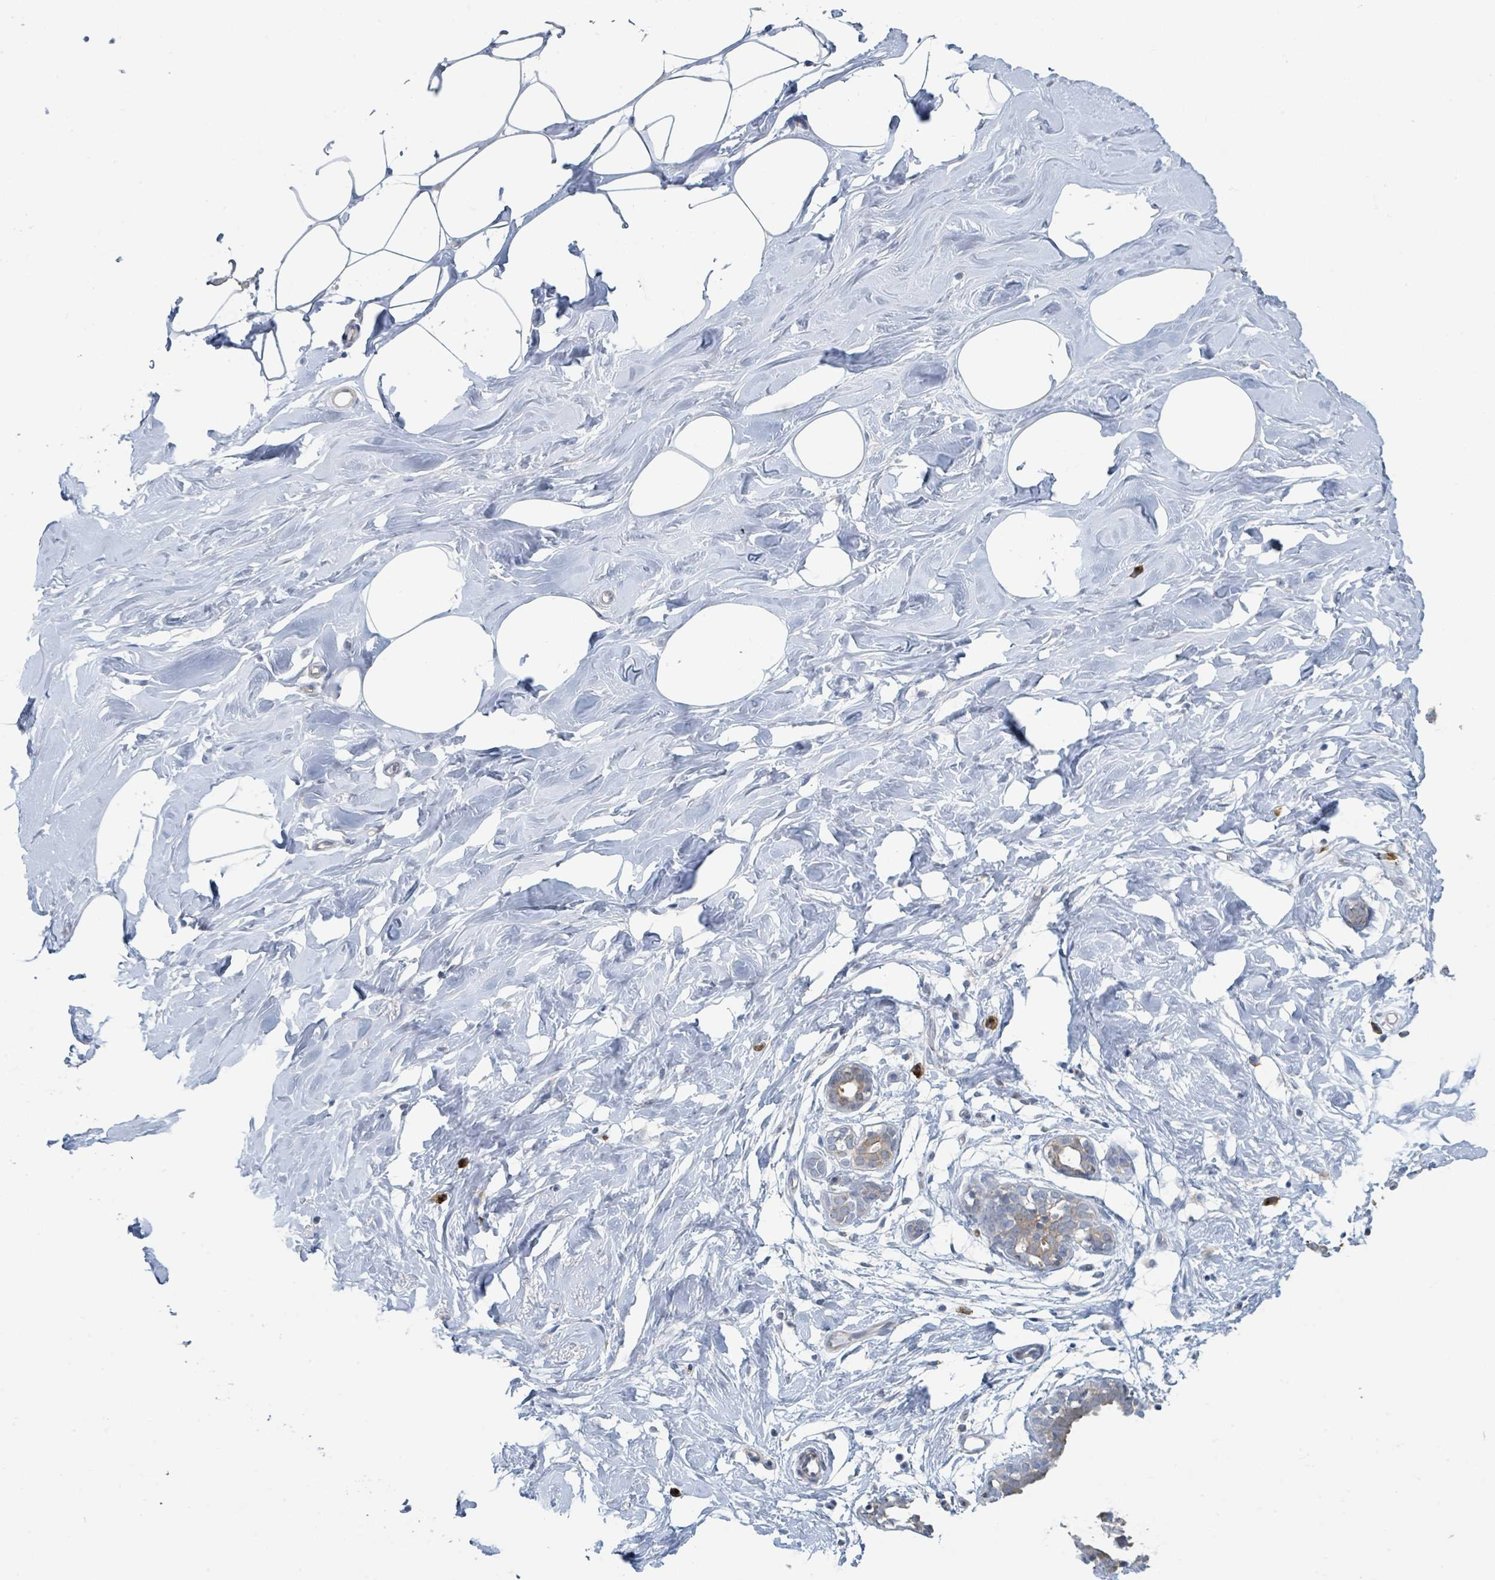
{"staining": {"intensity": "negative", "quantity": "none", "location": "none"}, "tissue": "breast", "cell_type": "Adipocytes", "image_type": "normal", "snomed": [{"axis": "morphology", "description": "Normal tissue, NOS"}, {"axis": "topography", "description": "Breast"}], "caption": "A high-resolution image shows immunohistochemistry (IHC) staining of benign breast, which displays no significant staining in adipocytes.", "gene": "ANKRD55", "patient": {"sex": "female", "age": 27}}